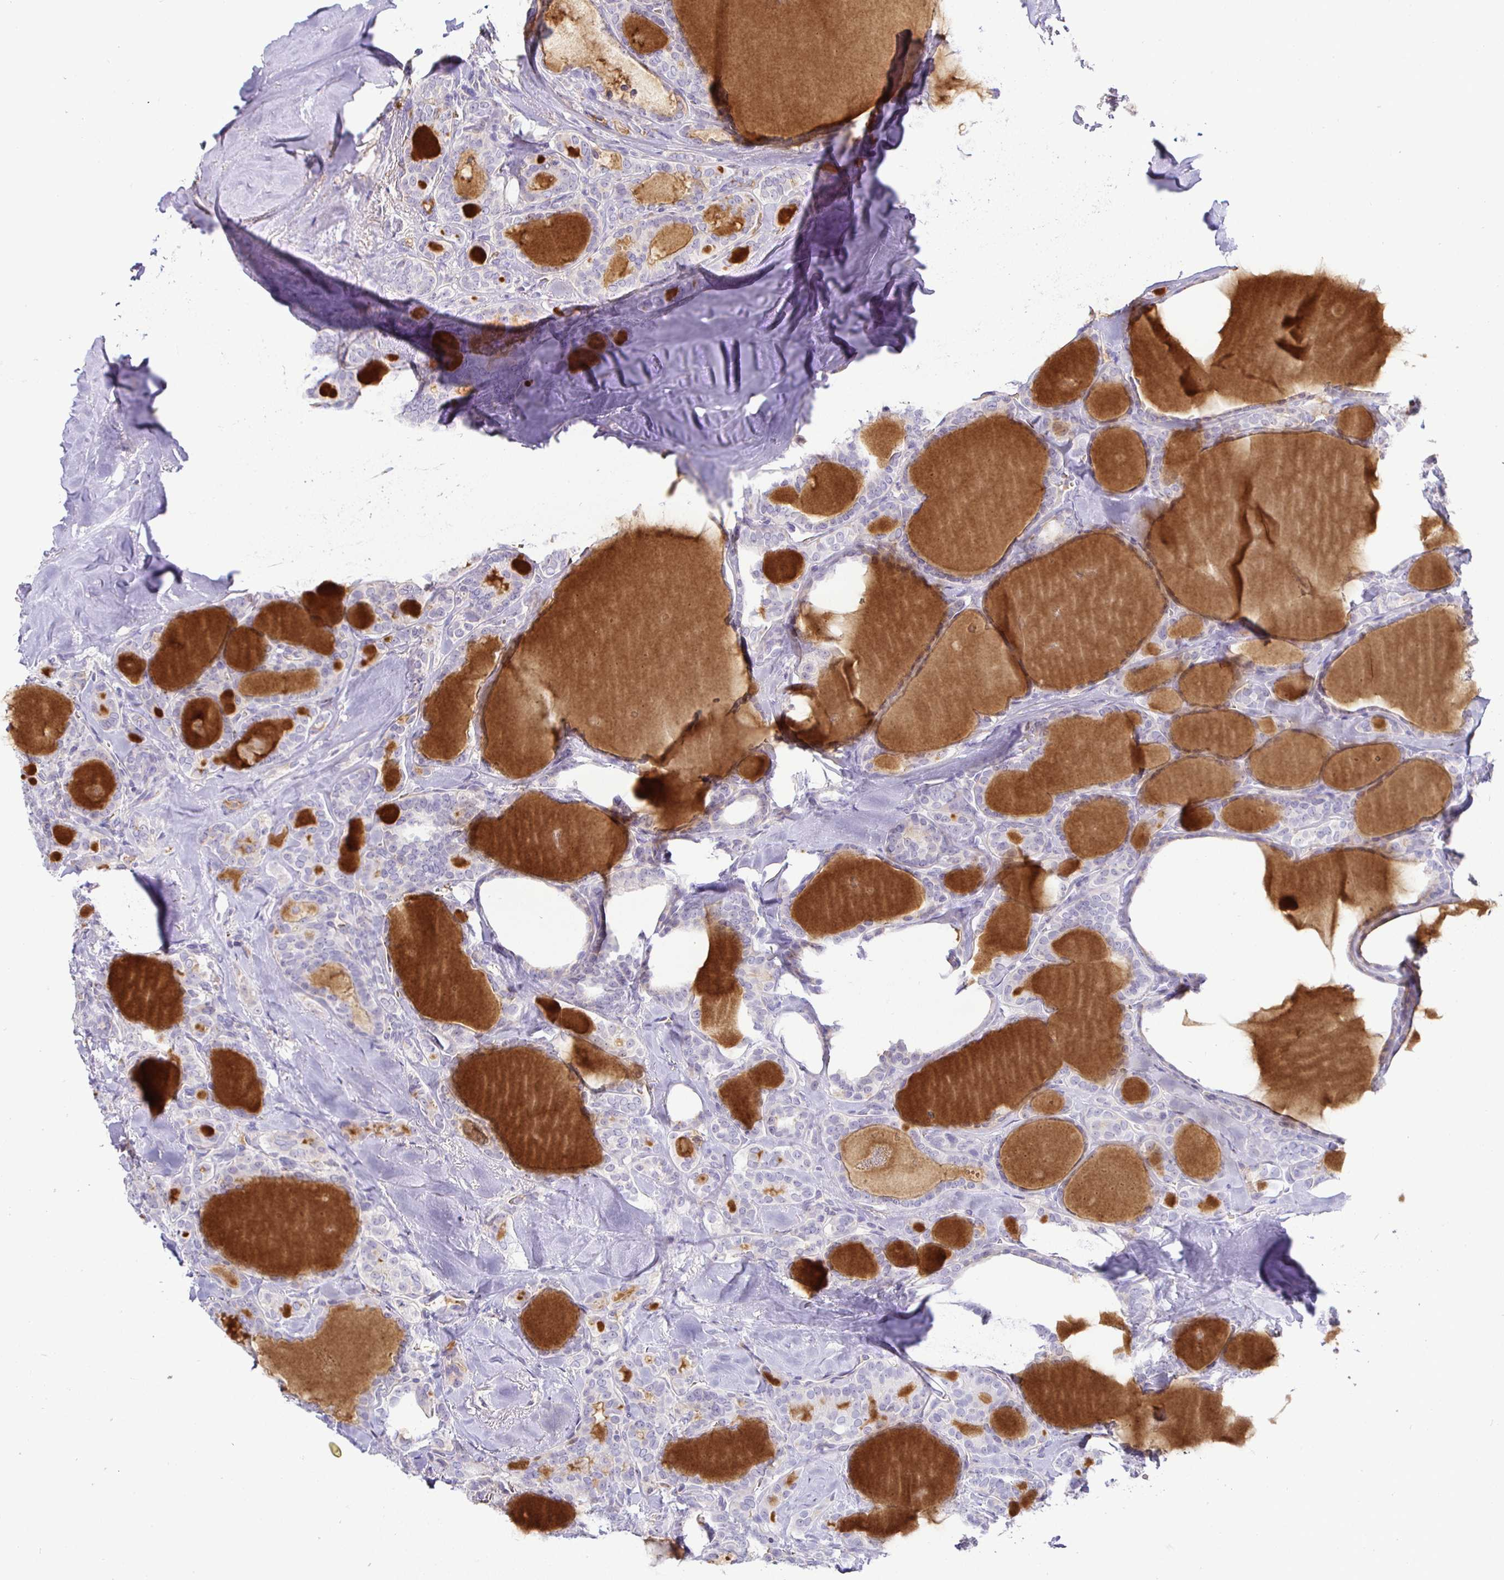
{"staining": {"intensity": "negative", "quantity": "none", "location": "none"}, "tissue": "thyroid cancer", "cell_type": "Tumor cells", "image_type": "cancer", "snomed": [{"axis": "morphology", "description": "Papillary adenocarcinoma, NOS"}, {"axis": "topography", "description": "Thyroid gland"}], "caption": "Micrograph shows no protein positivity in tumor cells of thyroid papillary adenocarcinoma tissue.", "gene": "SIRPA", "patient": {"sex": "male", "age": 30}}